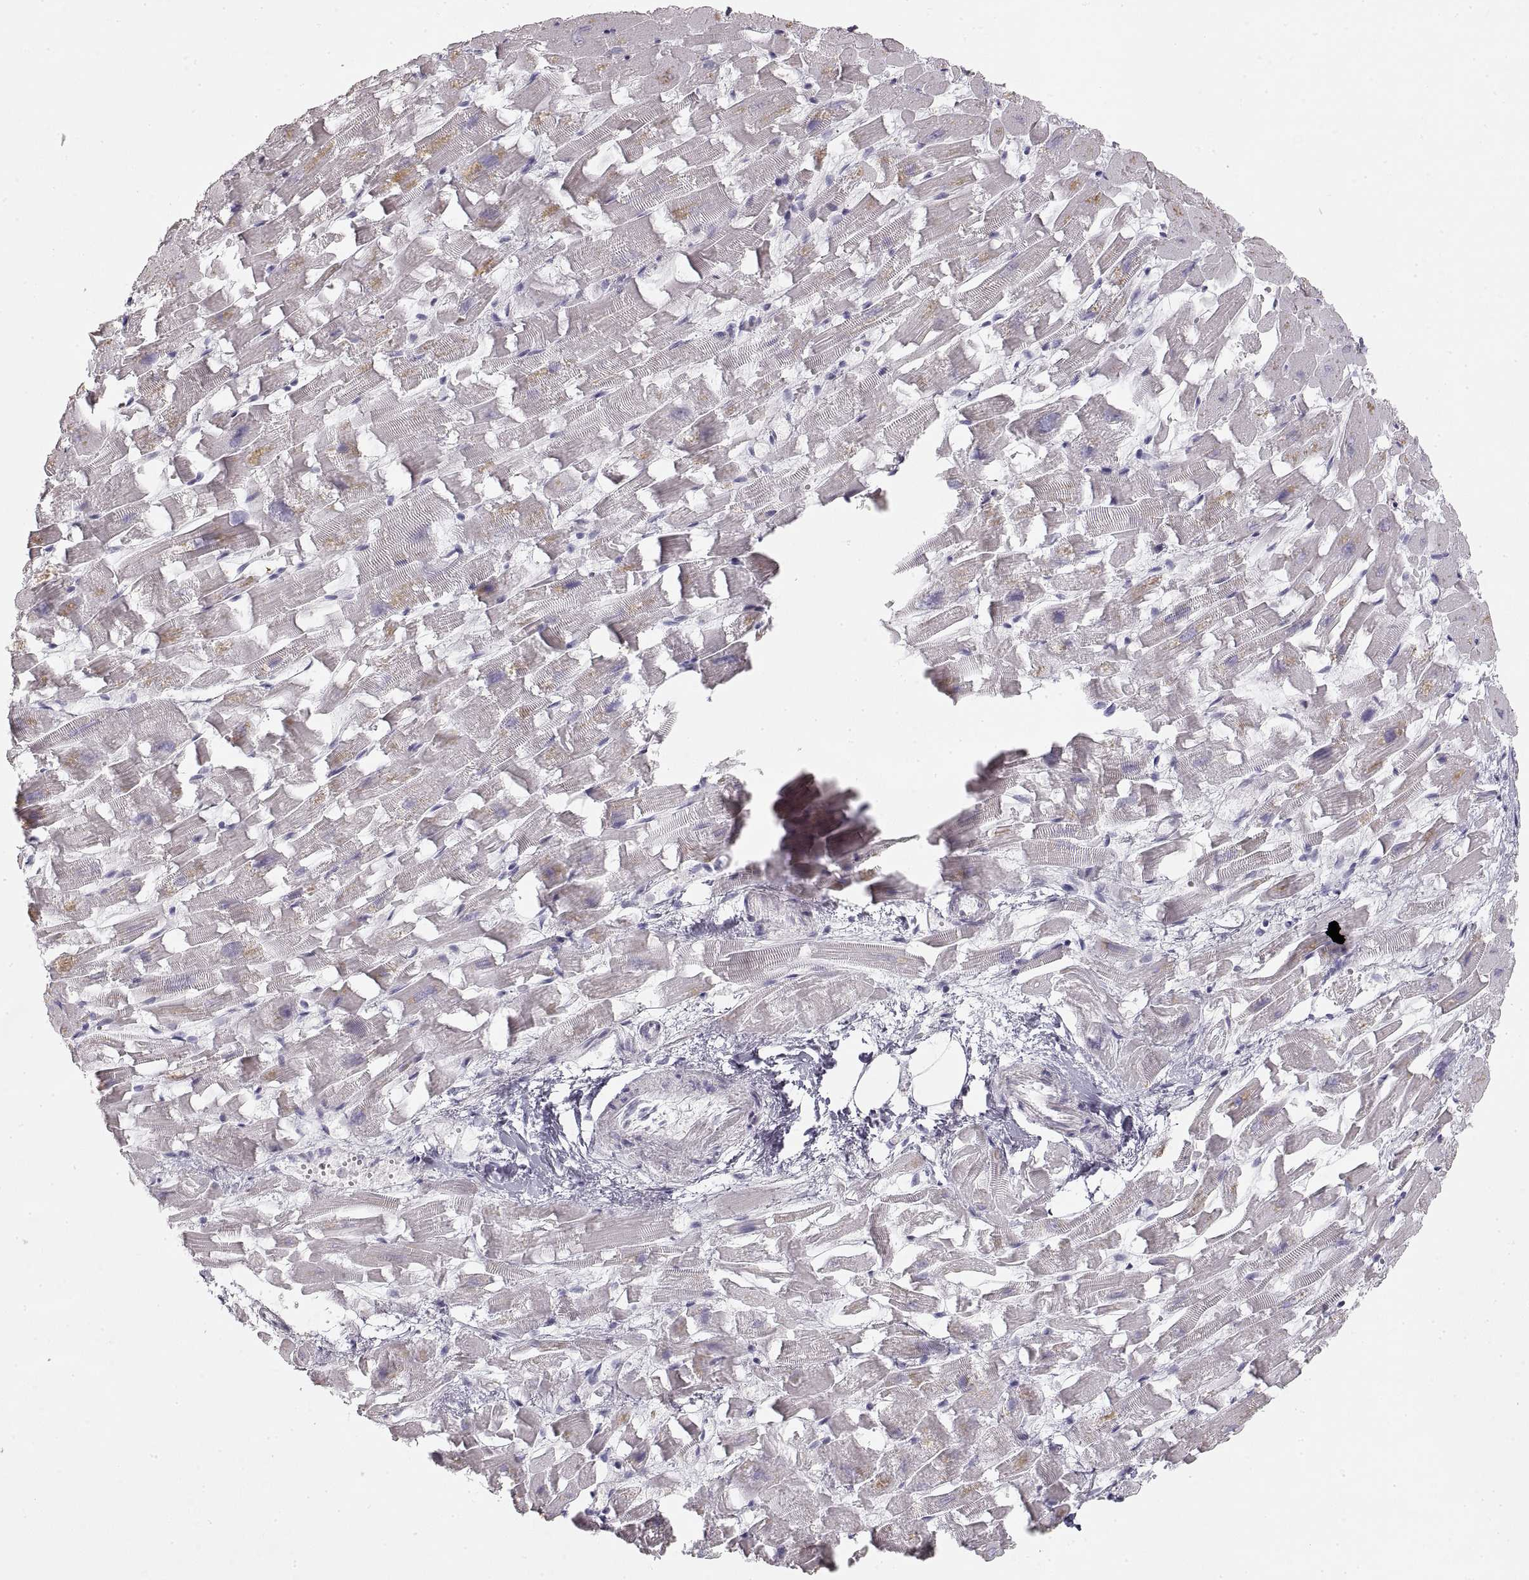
{"staining": {"intensity": "negative", "quantity": "none", "location": "none"}, "tissue": "heart muscle", "cell_type": "Cardiomyocytes", "image_type": "normal", "snomed": [{"axis": "morphology", "description": "Normal tissue, NOS"}, {"axis": "topography", "description": "Heart"}], "caption": "The IHC image has no significant positivity in cardiomyocytes of heart muscle.", "gene": "ZP3", "patient": {"sex": "female", "age": 64}}